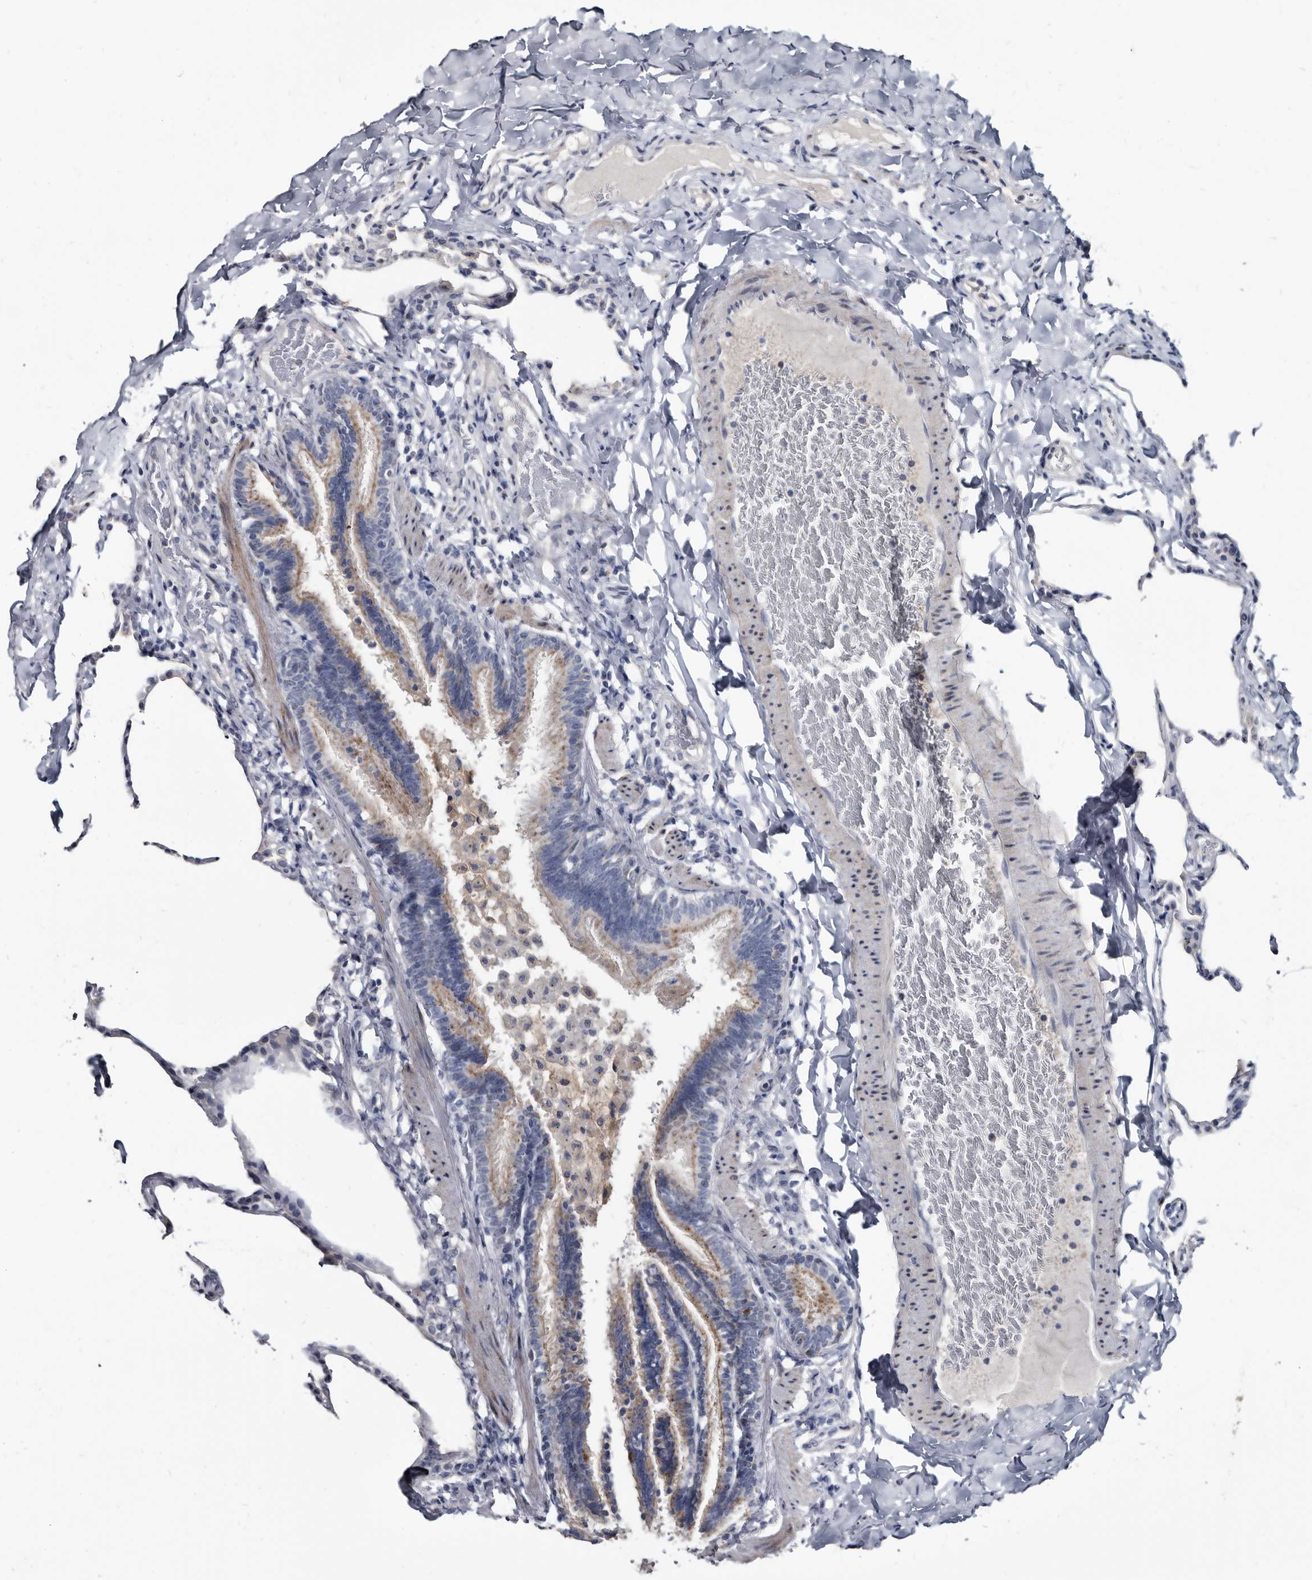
{"staining": {"intensity": "negative", "quantity": "none", "location": "none"}, "tissue": "lung", "cell_type": "Alveolar cells", "image_type": "normal", "snomed": [{"axis": "morphology", "description": "Normal tissue, NOS"}, {"axis": "topography", "description": "Lung"}], "caption": "Immunohistochemistry of normal lung shows no staining in alveolar cells. The staining was performed using DAB to visualize the protein expression in brown, while the nuclei were stained in blue with hematoxylin (Magnification: 20x).", "gene": "PRSS8", "patient": {"sex": "male", "age": 20}}